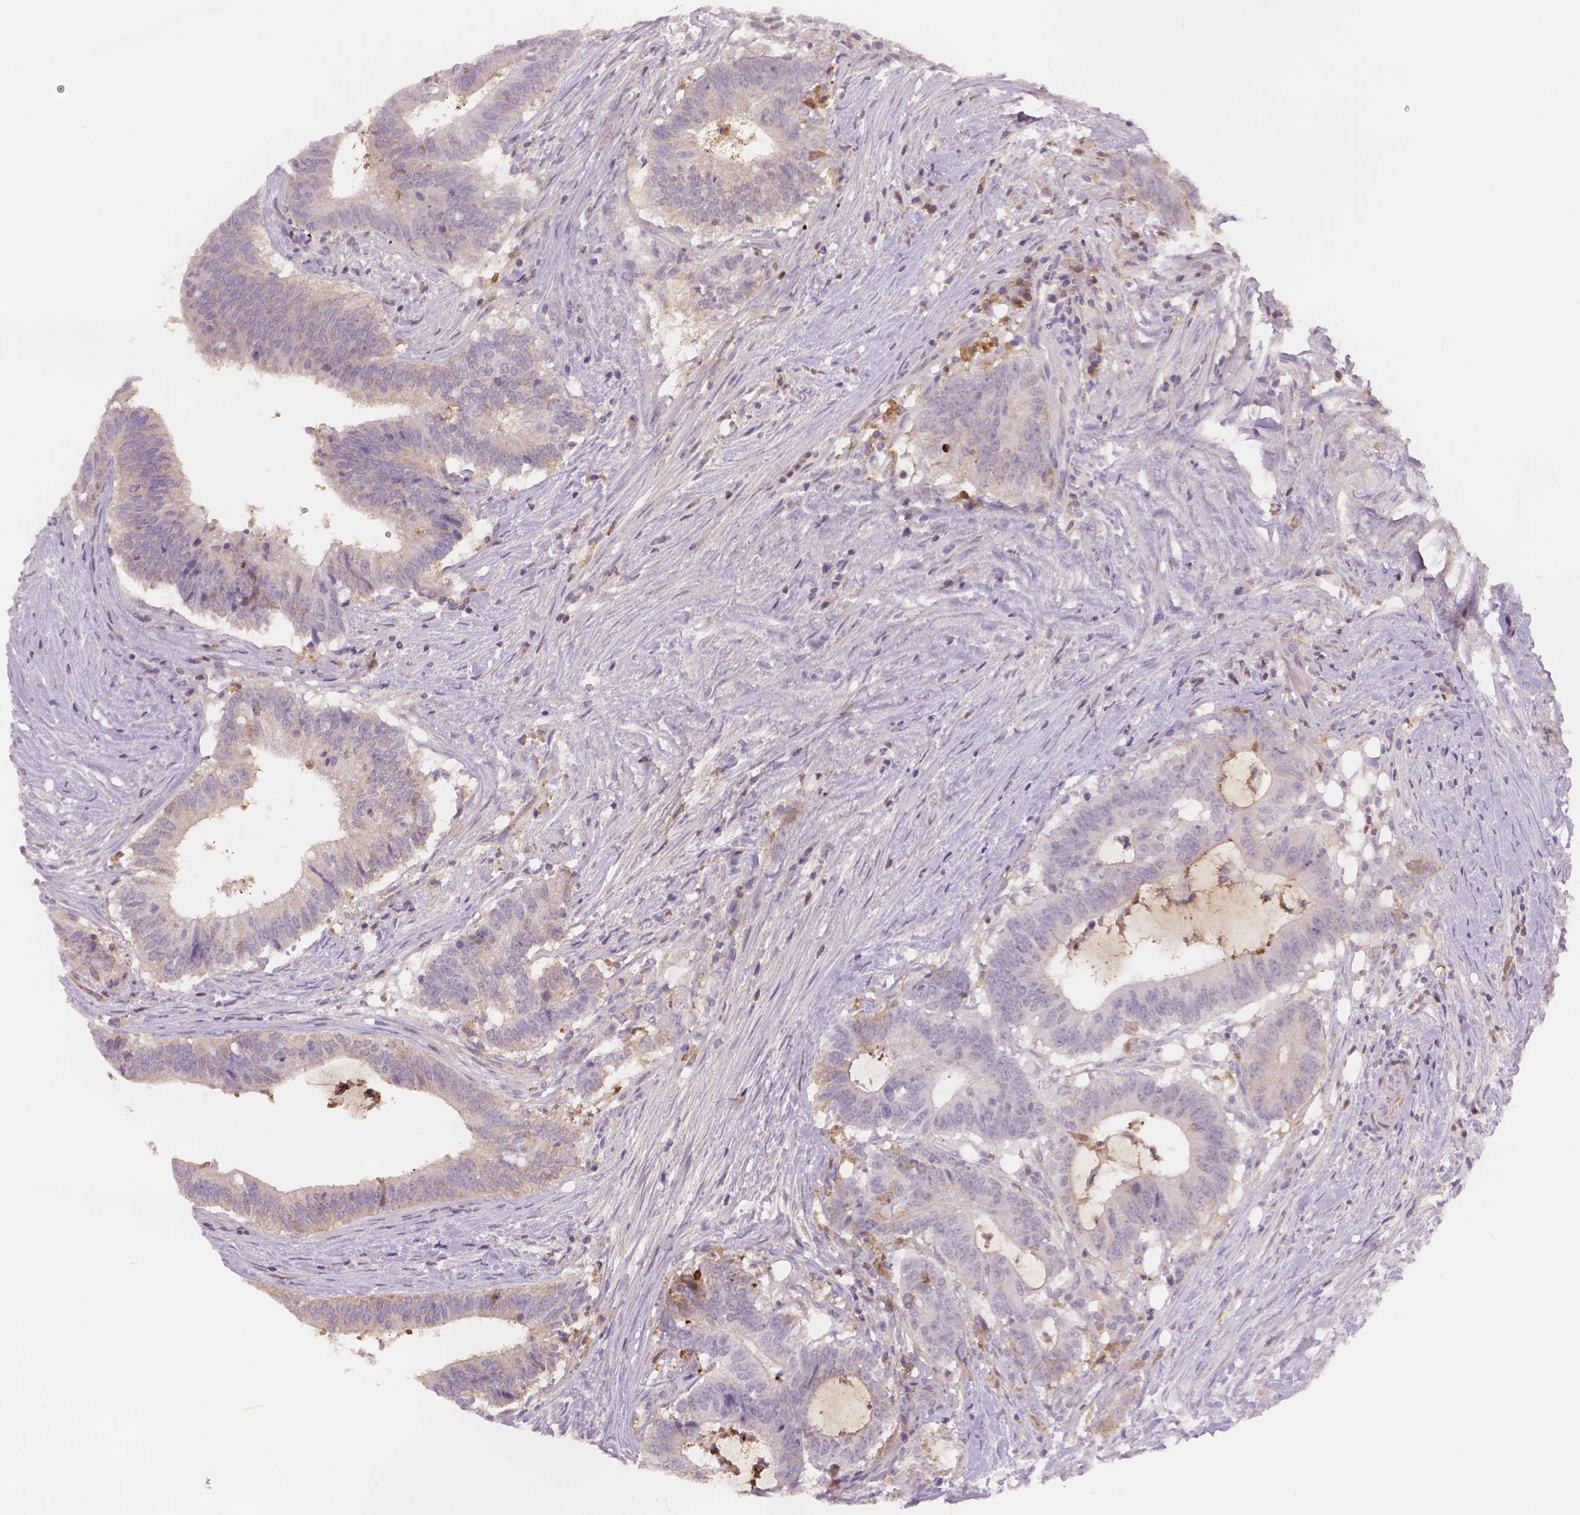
{"staining": {"intensity": "negative", "quantity": "none", "location": "none"}, "tissue": "colorectal cancer", "cell_type": "Tumor cells", "image_type": "cancer", "snomed": [{"axis": "morphology", "description": "Adenocarcinoma, NOS"}, {"axis": "topography", "description": "Colon"}], "caption": "Human colorectal adenocarcinoma stained for a protein using IHC shows no staining in tumor cells.", "gene": "APOA4", "patient": {"sex": "female", "age": 43}}